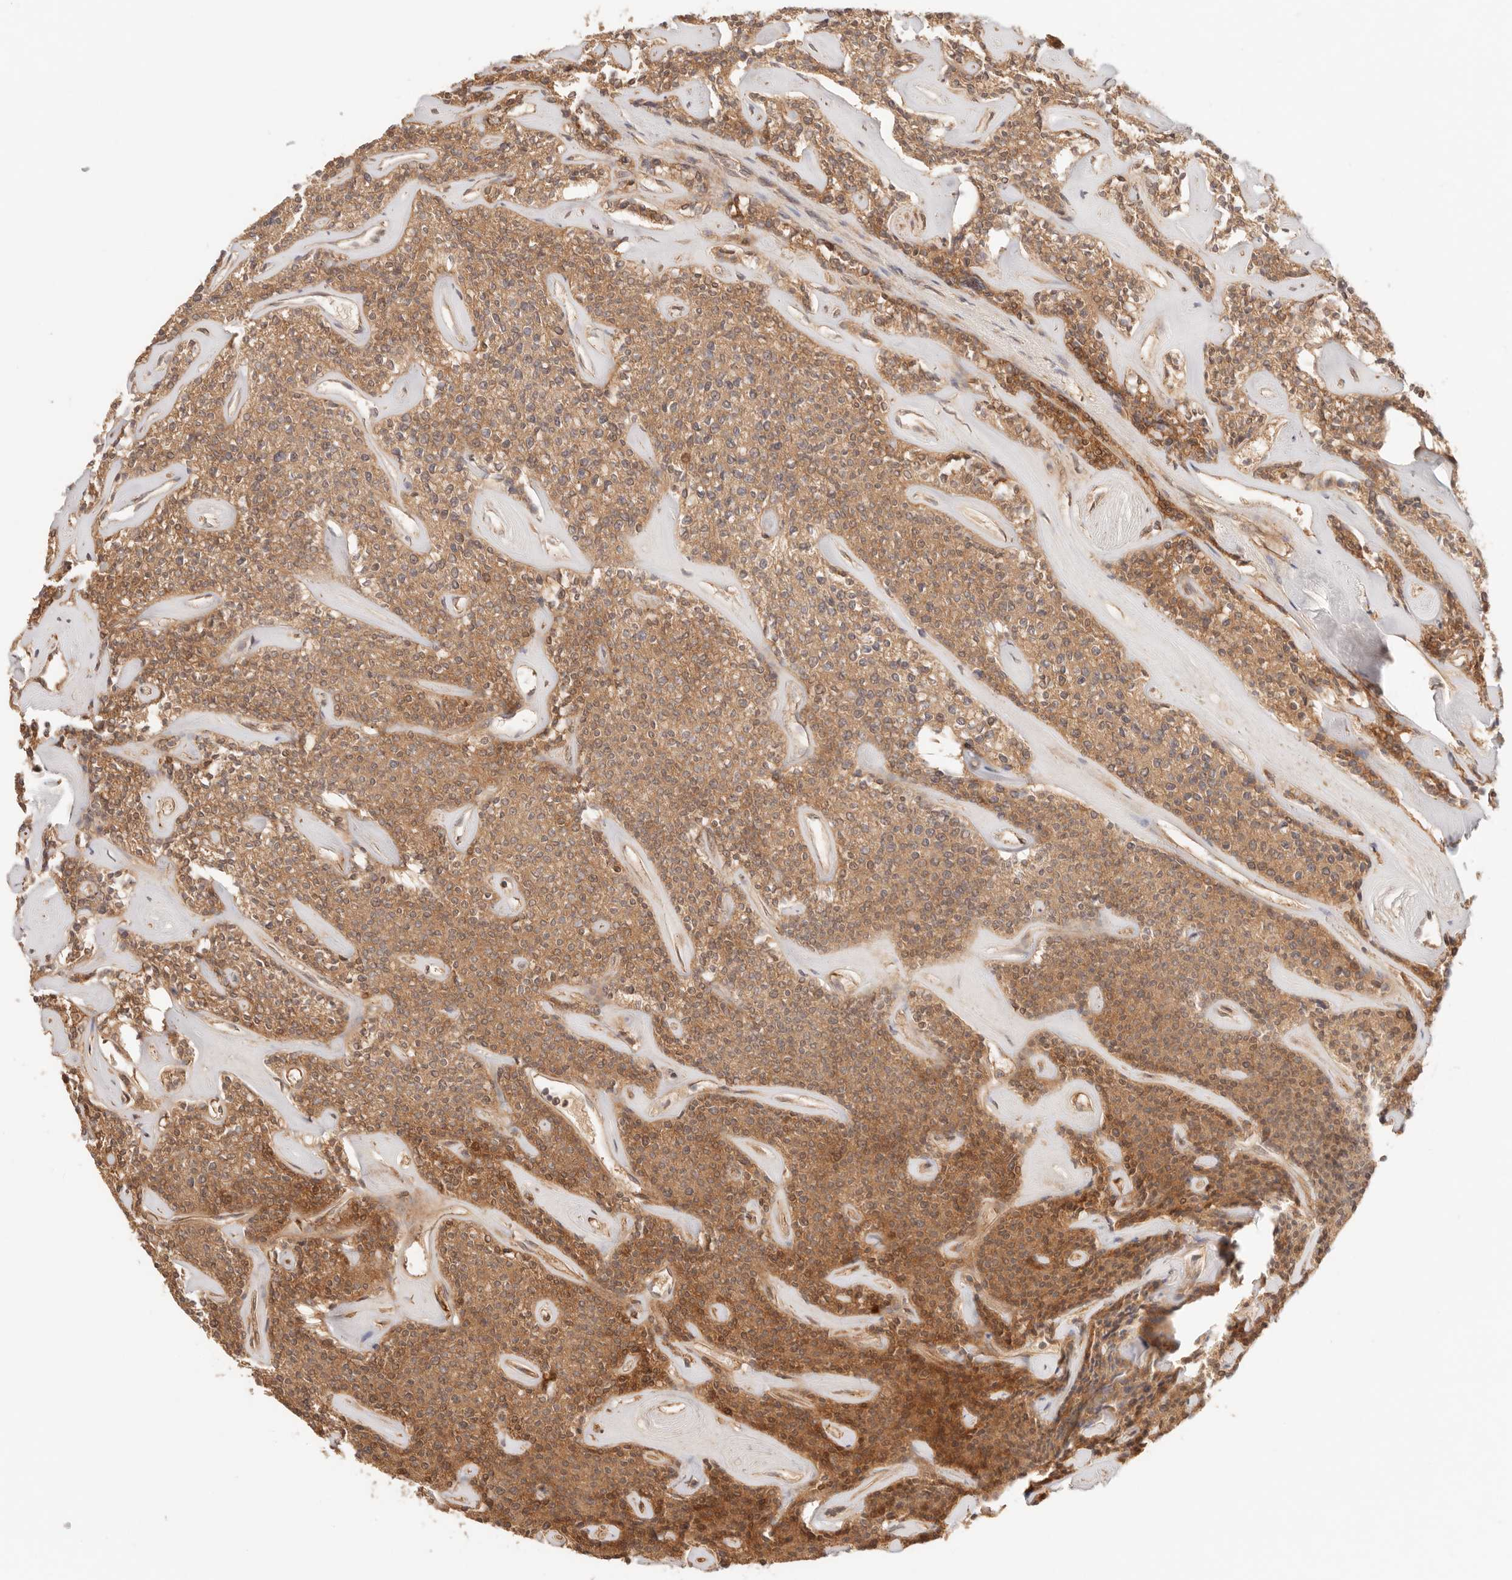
{"staining": {"intensity": "moderate", "quantity": ">75%", "location": "cytoplasmic/membranous"}, "tissue": "parathyroid gland", "cell_type": "Glandular cells", "image_type": "normal", "snomed": [{"axis": "morphology", "description": "Normal tissue, NOS"}, {"axis": "topography", "description": "Parathyroid gland"}], "caption": "Immunohistochemical staining of normal human parathyroid gland demonstrates medium levels of moderate cytoplasmic/membranous positivity in about >75% of glandular cells.", "gene": "IL1R2", "patient": {"sex": "male", "age": 46}}